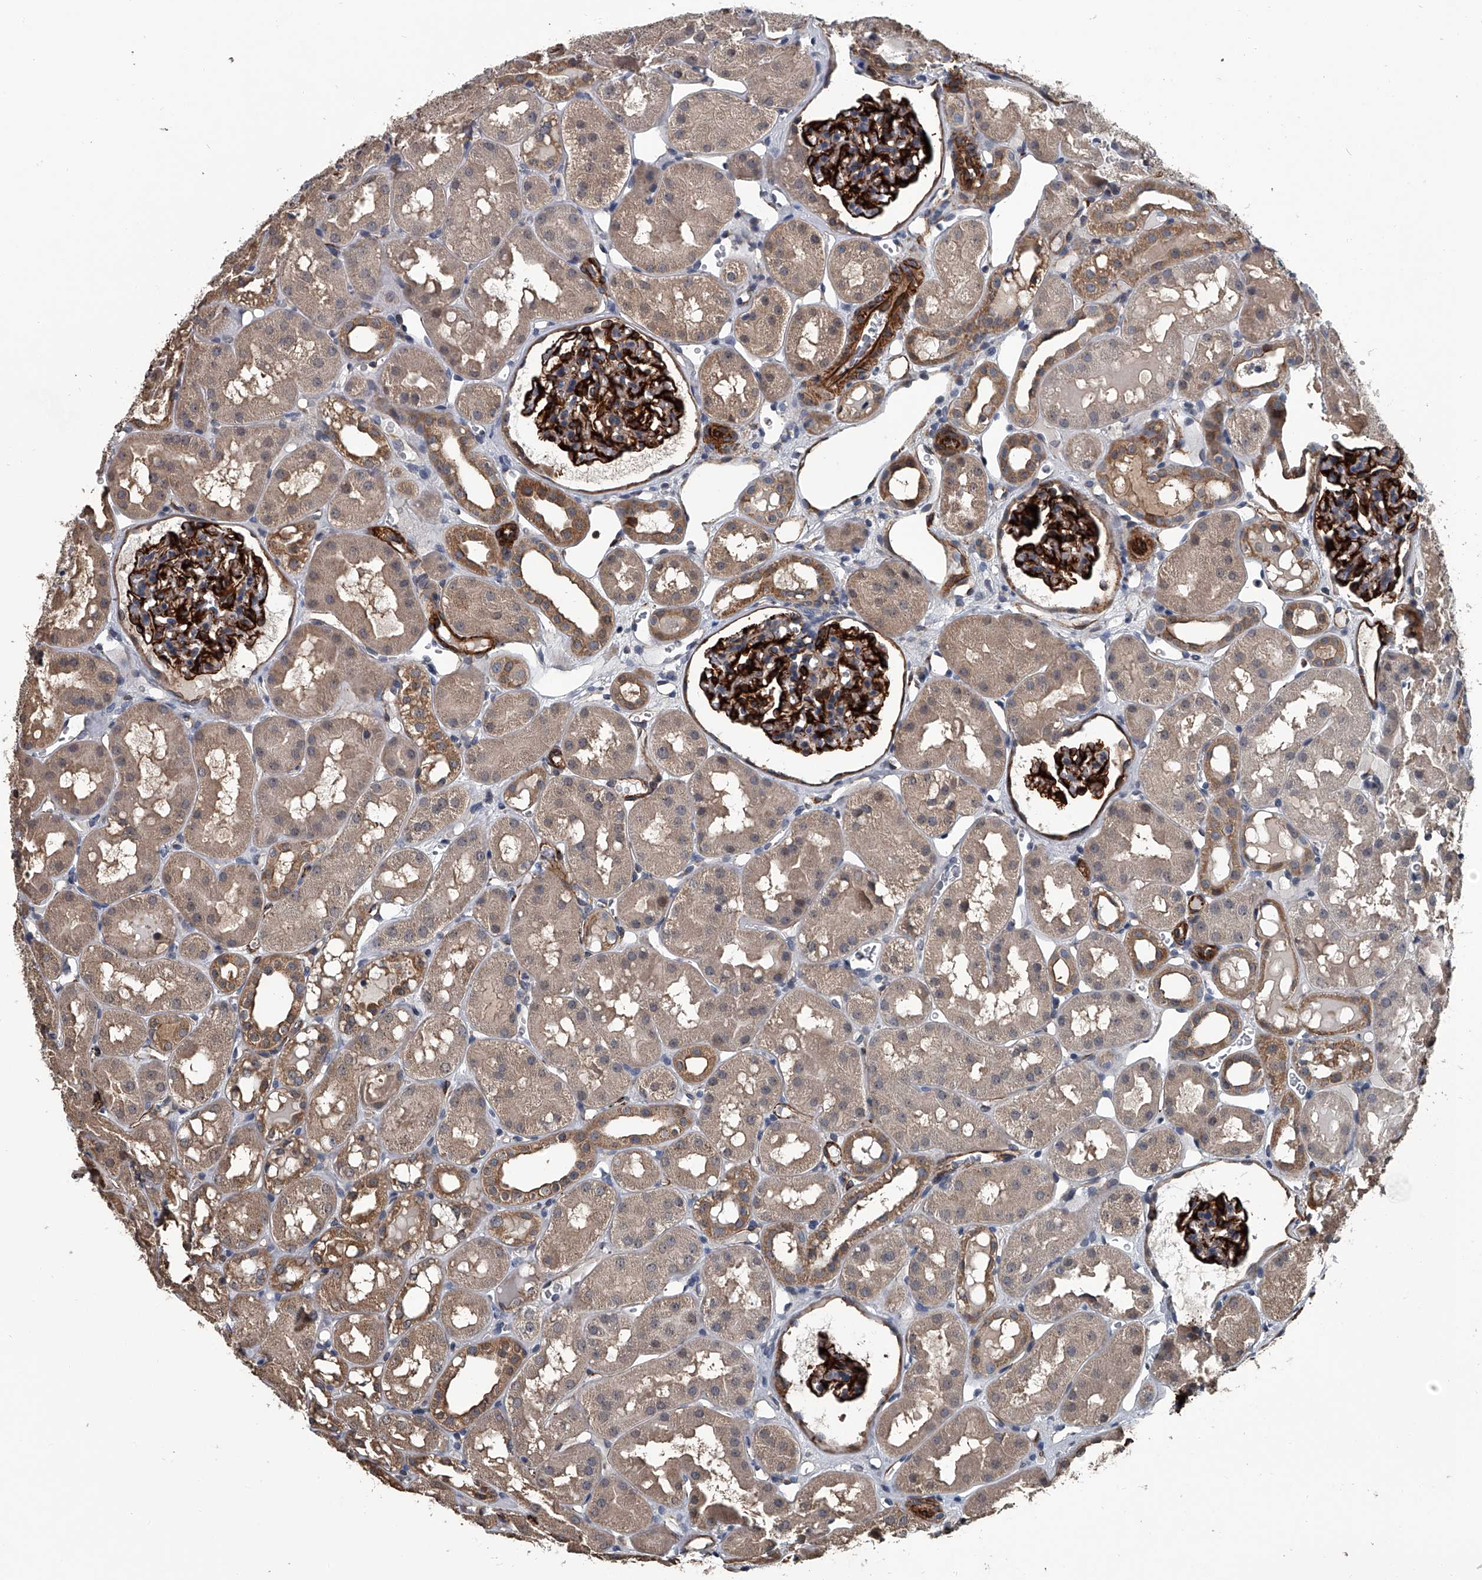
{"staining": {"intensity": "strong", "quantity": "25%-75%", "location": "cytoplasmic/membranous"}, "tissue": "kidney", "cell_type": "Cells in glomeruli", "image_type": "normal", "snomed": [{"axis": "morphology", "description": "Normal tissue, NOS"}, {"axis": "topography", "description": "Kidney"}], "caption": "DAB immunohistochemical staining of benign kidney shows strong cytoplasmic/membranous protein staining in approximately 25%-75% of cells in glomeruli. (Stains: DAB (3,3'-diaminobenzidine) in brown, nuclei in blue, Microscopy: brightfield microscopy at high magnification).", "gene": "LDLRAD2", "patient": {"sex": "male", "age": 16}}